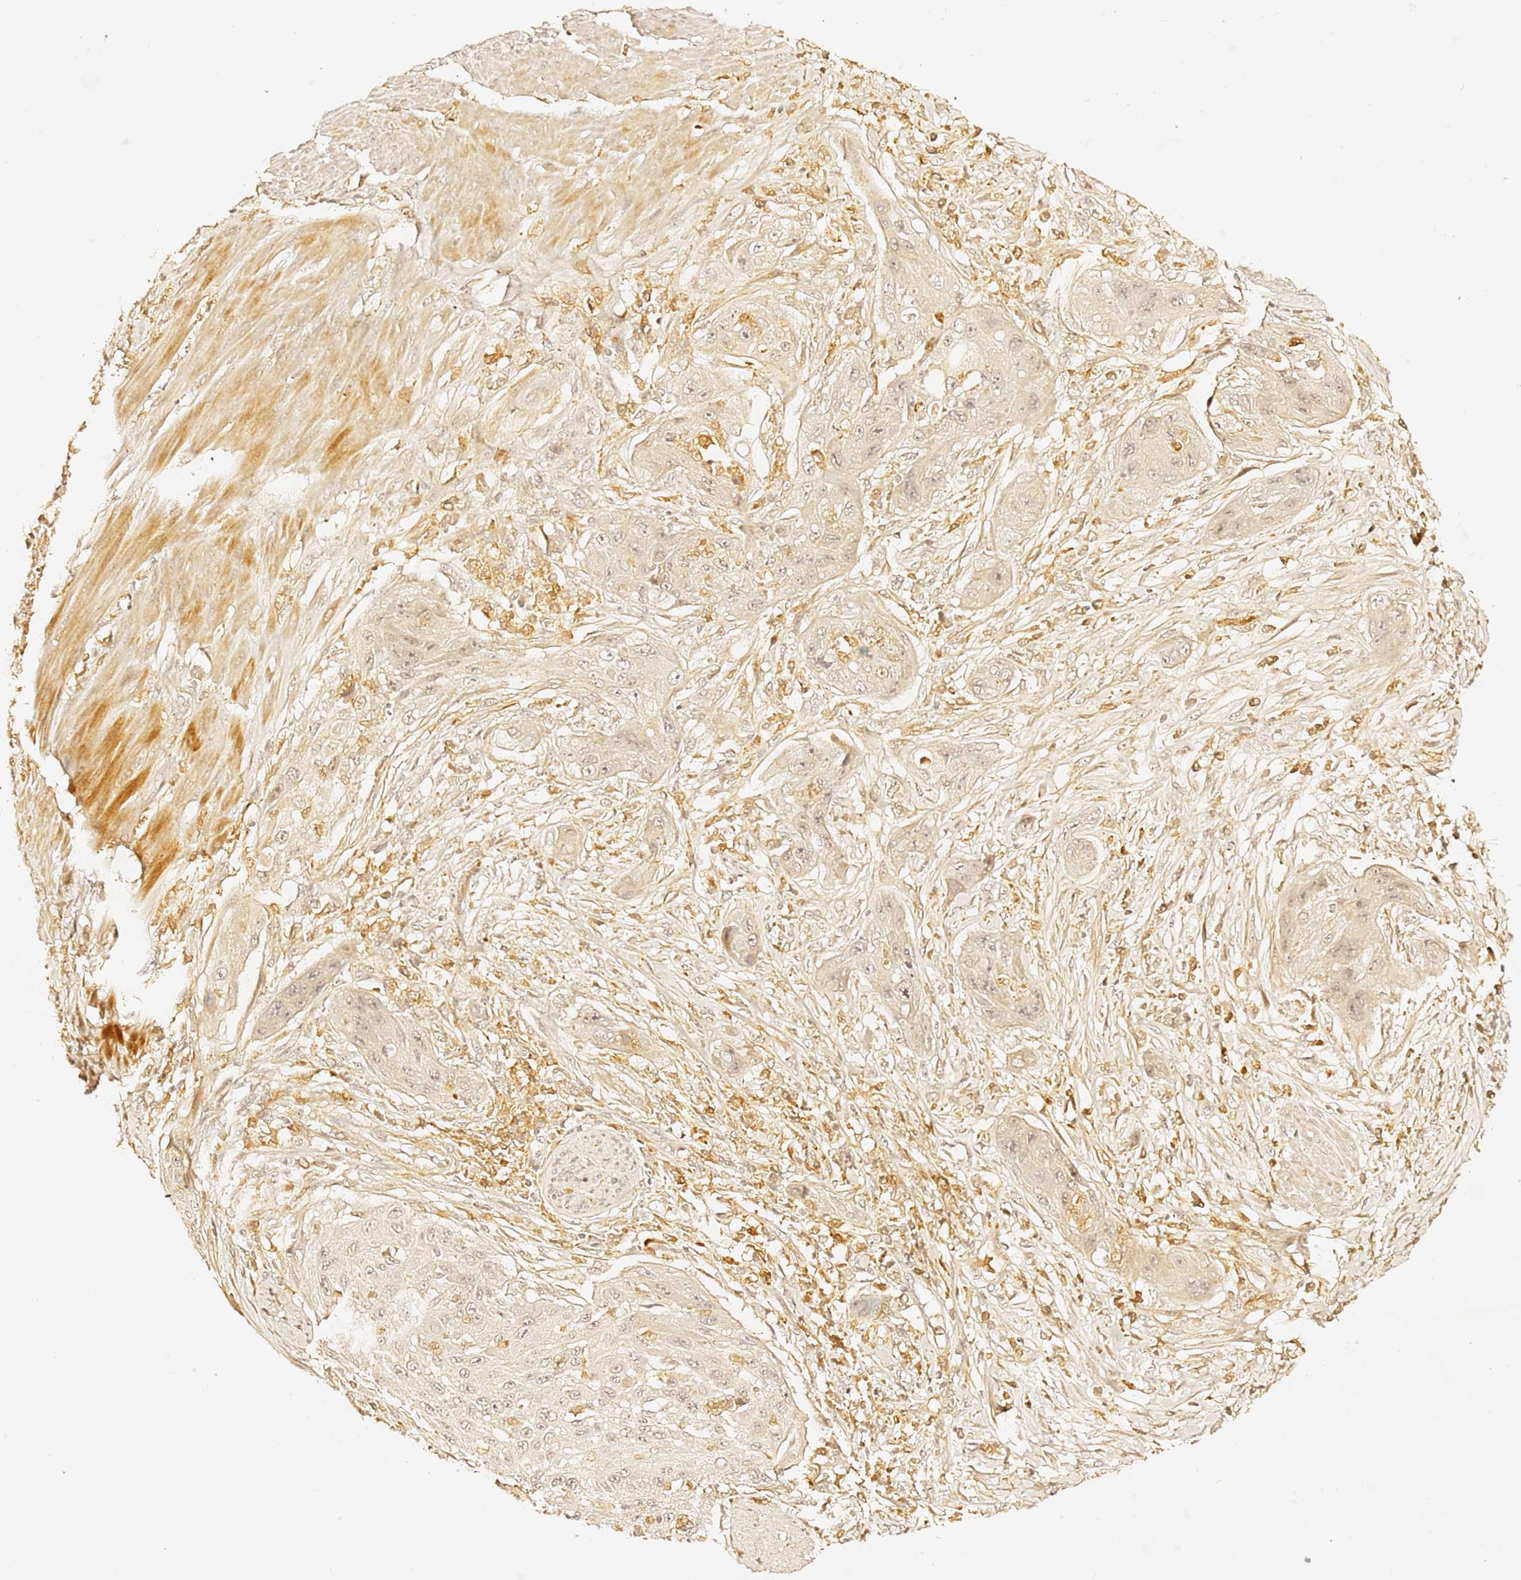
{"staining": {"intensity": "weak", "quantity": "<25%", "location": "cytoplasmic/membranous"}, "tissue": "cervical cancer", "cell_type": "Tumor cells", "image_type": "cancer", "snomed": [{"axis": "morphology", "description": "Squamous cell carcinoma, NOS"}, {"axis": "topography", "description": "Cervix"}], "caption": "The micrograph displays no significant expression in tumor cells of cervical cancer. The staining was performed using DAB (3,3'-diaminobenzidine) to visualize the protein expression in brown, while the nuclei were stained in blue with hematoxylin (Magnification: 20x).", "gene": "IL4I1", "patient": {"sex": "female", "age": 42}}